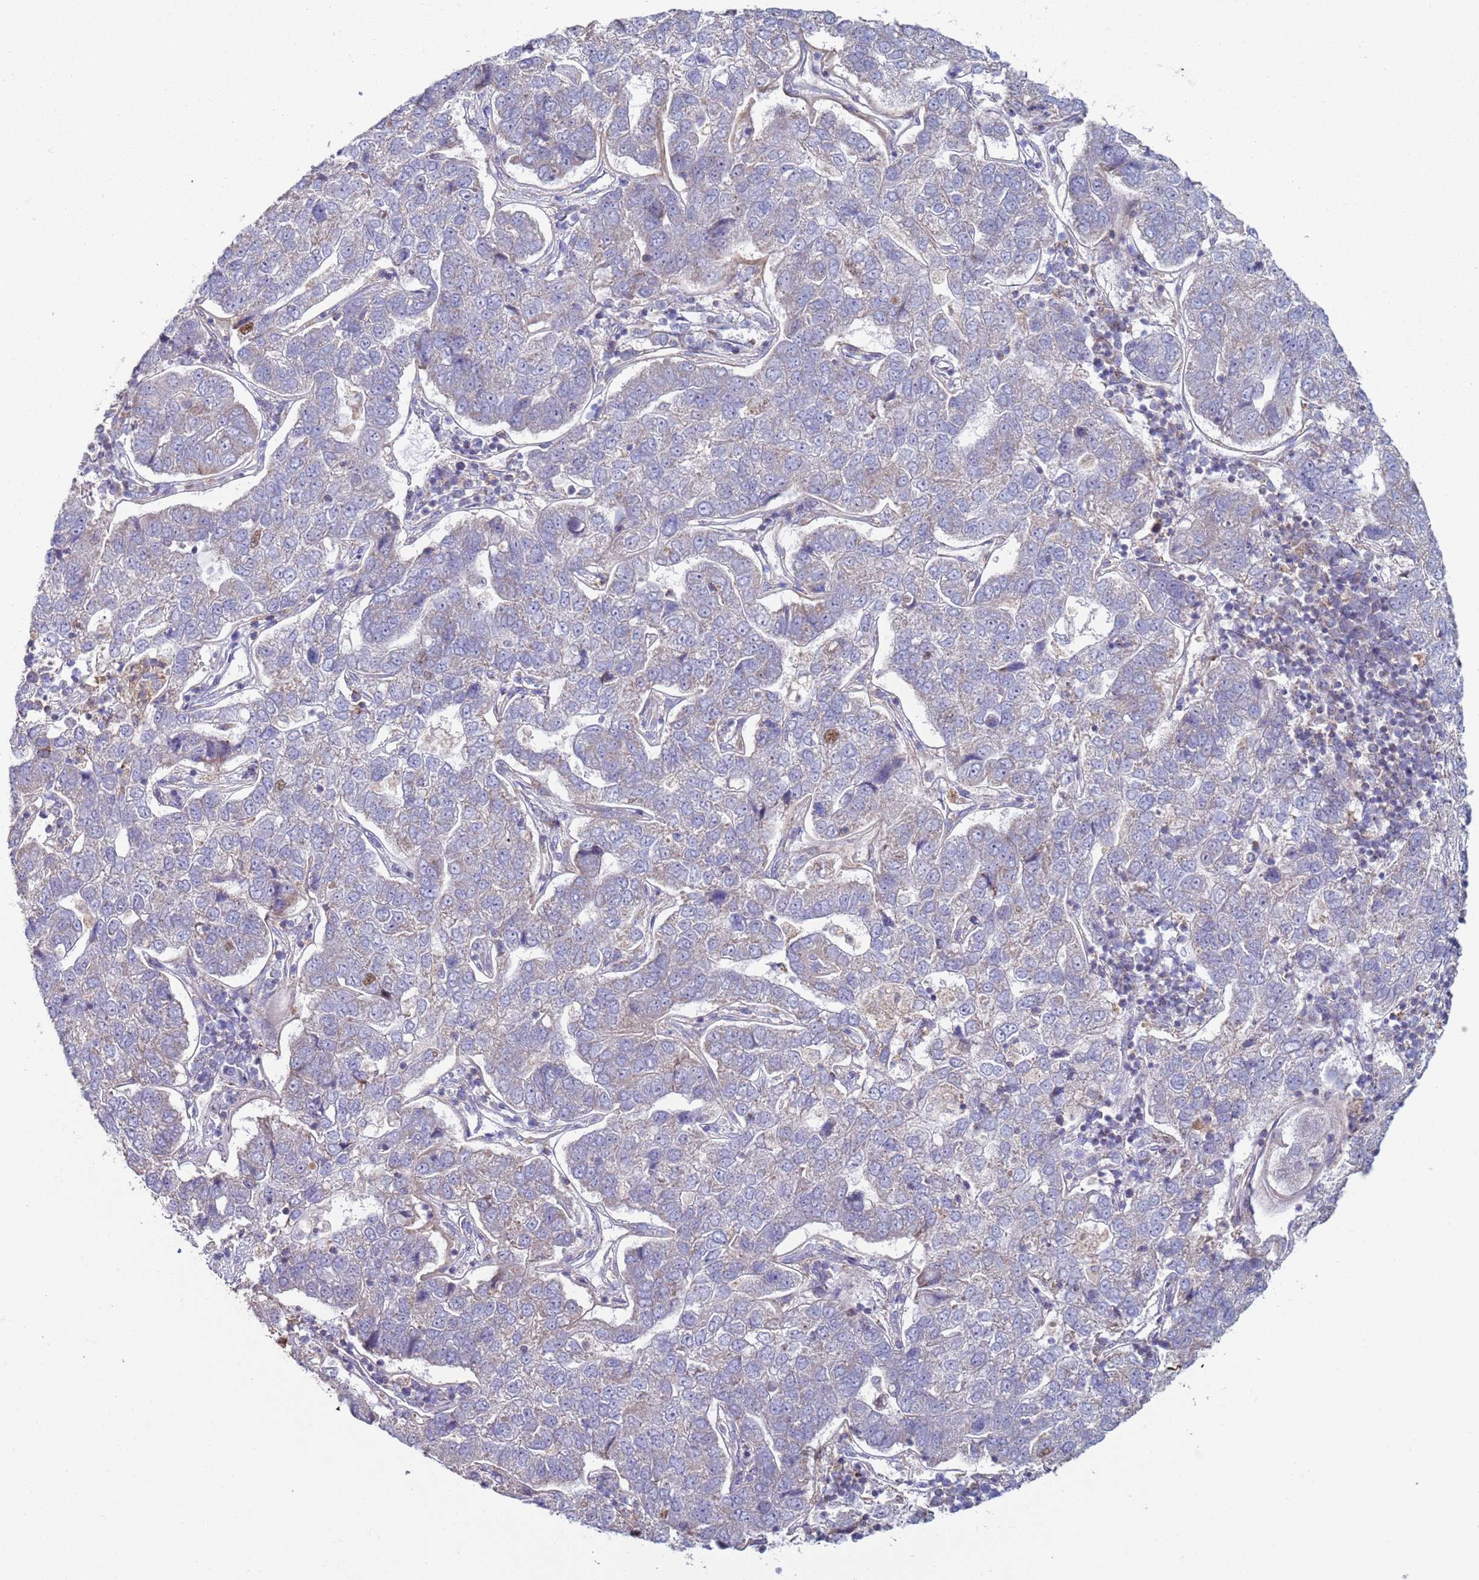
{"staining": {"intensity": "negative", "quantity": "none", "location": "none"}, "tissue": "pancreatic cancer", "cell_type": "Tumor cells", "image_type": "cancer", "snomed": [{"axis": "morphology", "description": "Adenocarcinoma, NOS"}, {"axis": "topography", "description": "Pancreas"}], "caption": "Tumor cells show no significant staining in pancreatic cancer.", "gene": "DIP2B", "patient": {"sex": "female", "age": 61}}